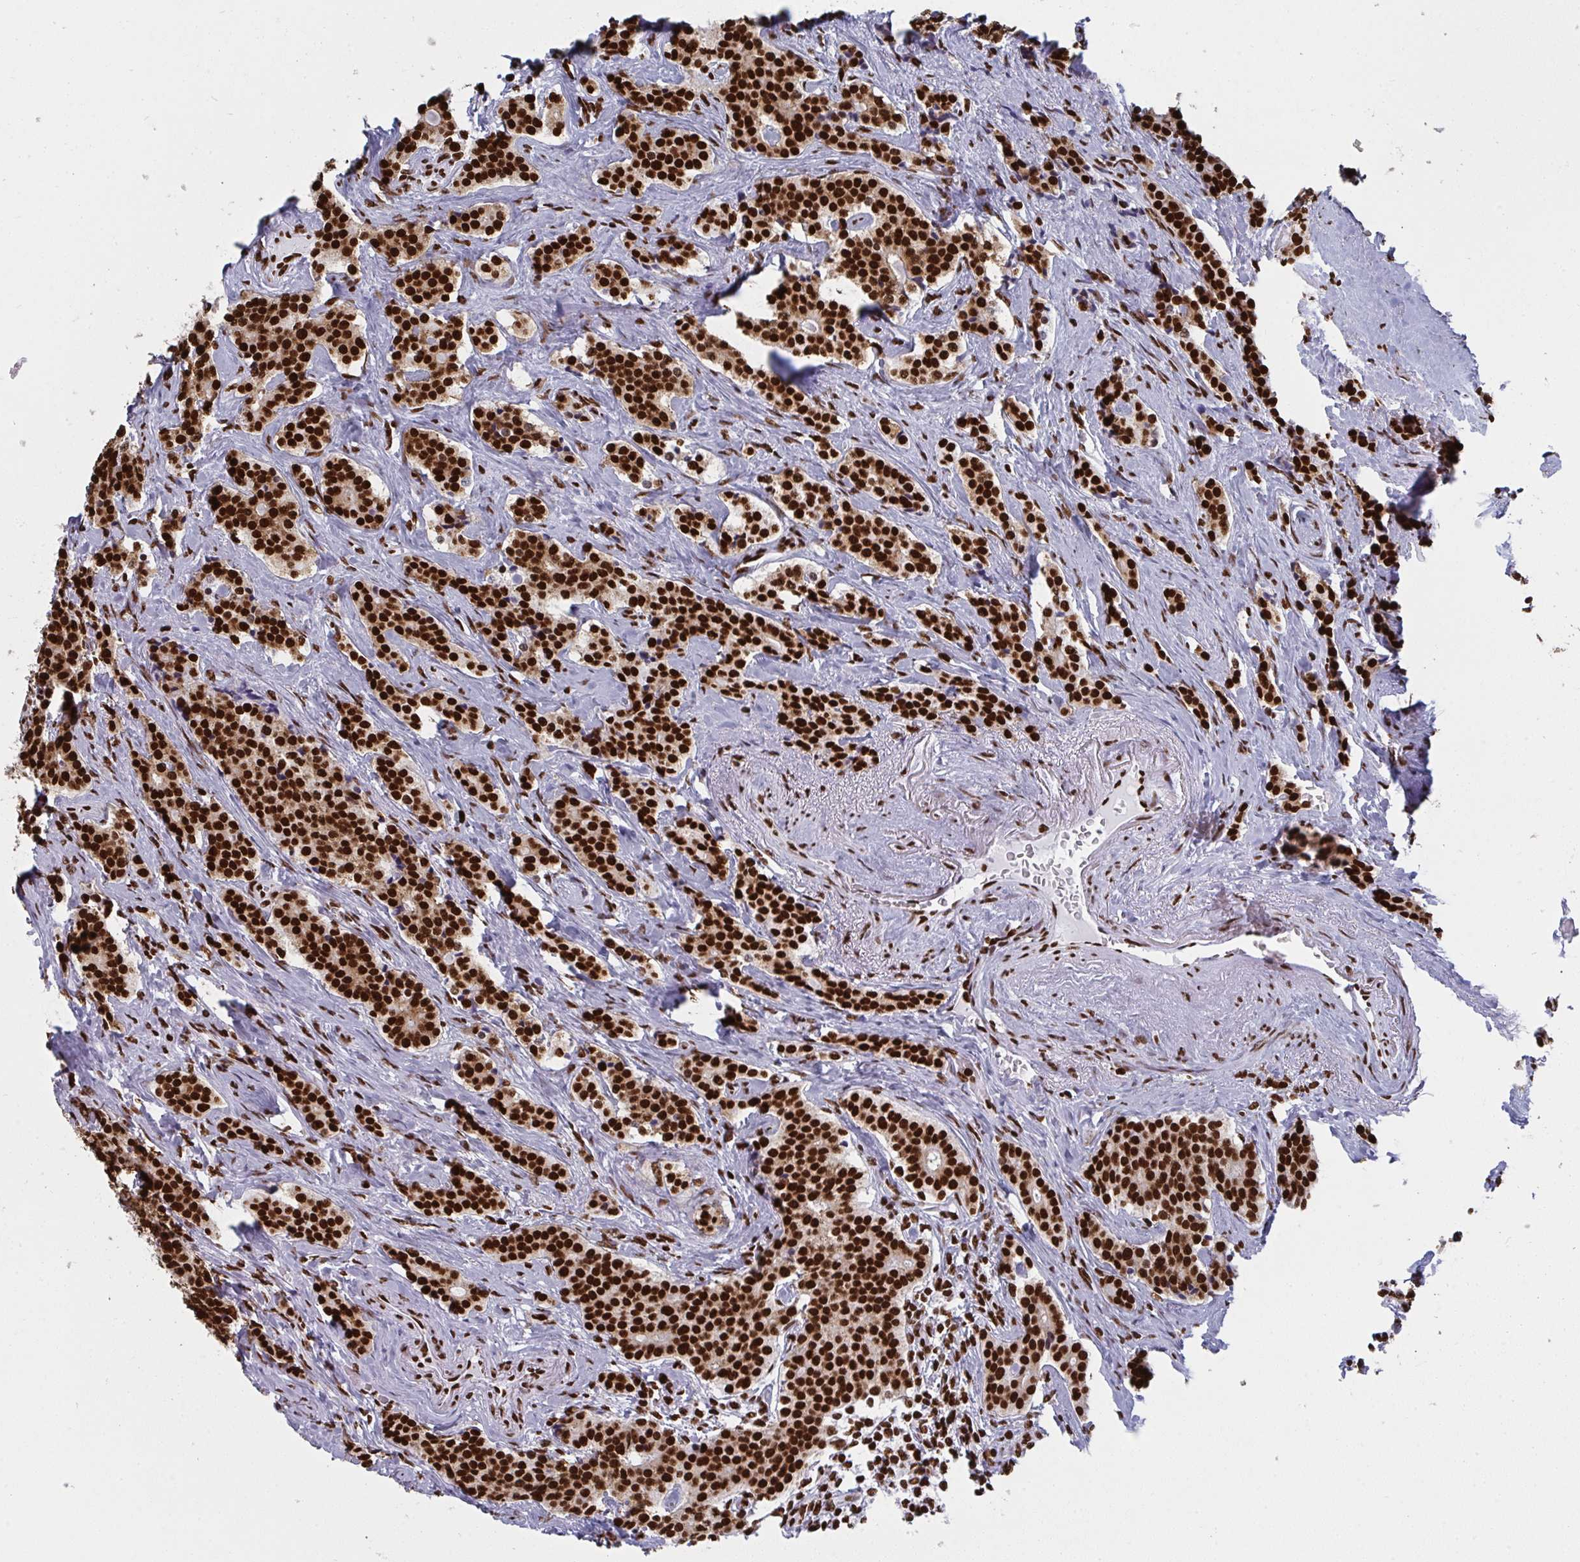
{"staining": {"intensity": "strong", "quantity": ">75%", "location": "nuclear"}, "tissue": "carcinoid", "cell_type": "Tumor cells", "image_type": "cancer", "snomed": [{"axis": "morphology", "description": "Carcinoid, malignant, NOS"}, {"axis": "topography", "description": "Small intestine"}], "caption": "Immunohistochemical staining of human carcinoid reveals high levels of strong nuclear staining in about >75% of tumor cells.", "gene": "GAR1", "patient": {"sex": "female", "age": 73}}